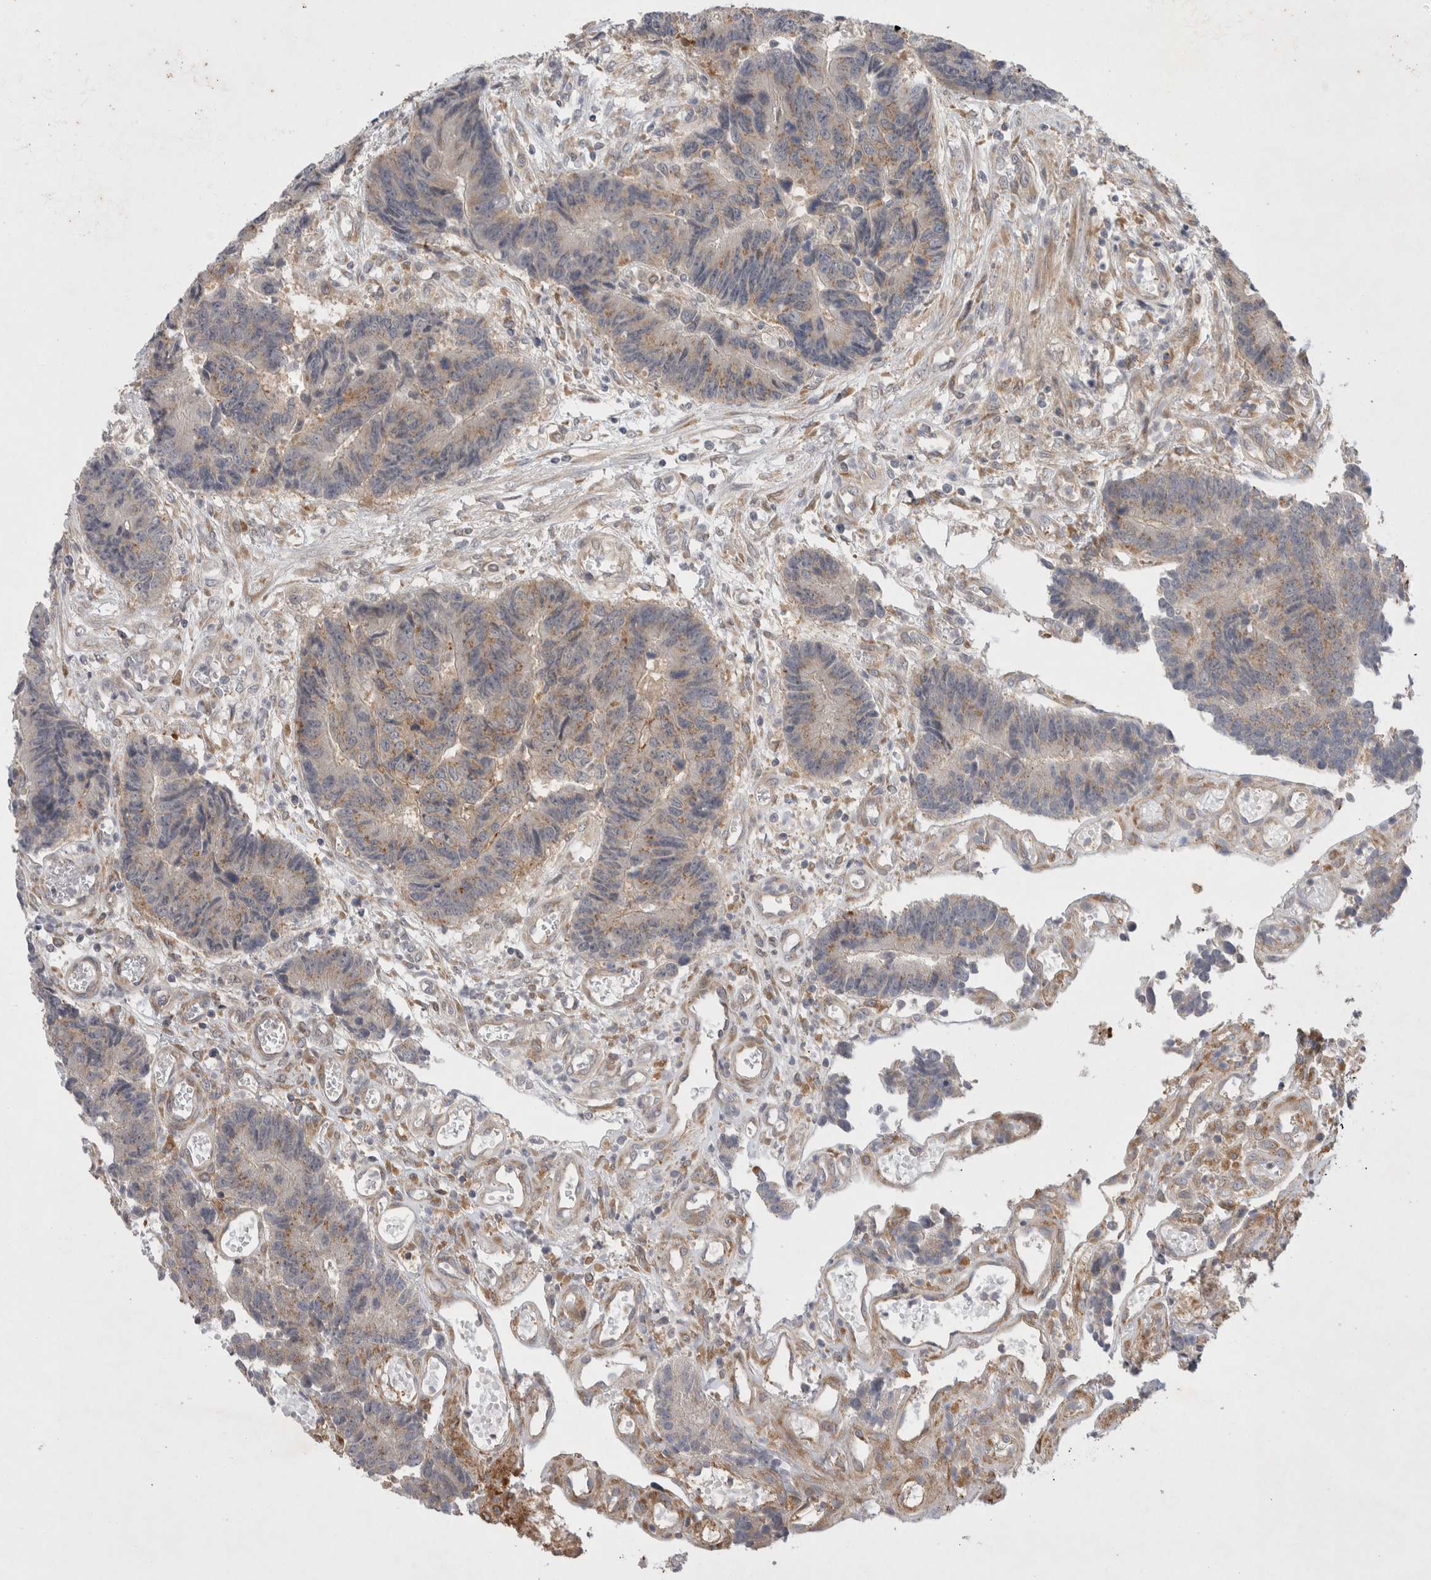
{"staining": {"intensity": "weak", "quantity": "25%-75%", "location": "cytoplasmic/membranous"}, "tissue": "colorectal cancer", "cell_type": "Tumor cells", "image_type": "cancer", "snomed": [{"axis": "morphology", "description": "Adenocarcinoma, NOS"}, {"axis": "topography", "description": "Rectum"}], "caption": "Colorectal adenocarcinoma was stained to show a protein in brown. There is low levels of weak cytoplasmic/membranous expression in about 25%-75% of tumor cells.", "gene": "NPC1", "patient": {"sex": "male", "age": 84}}